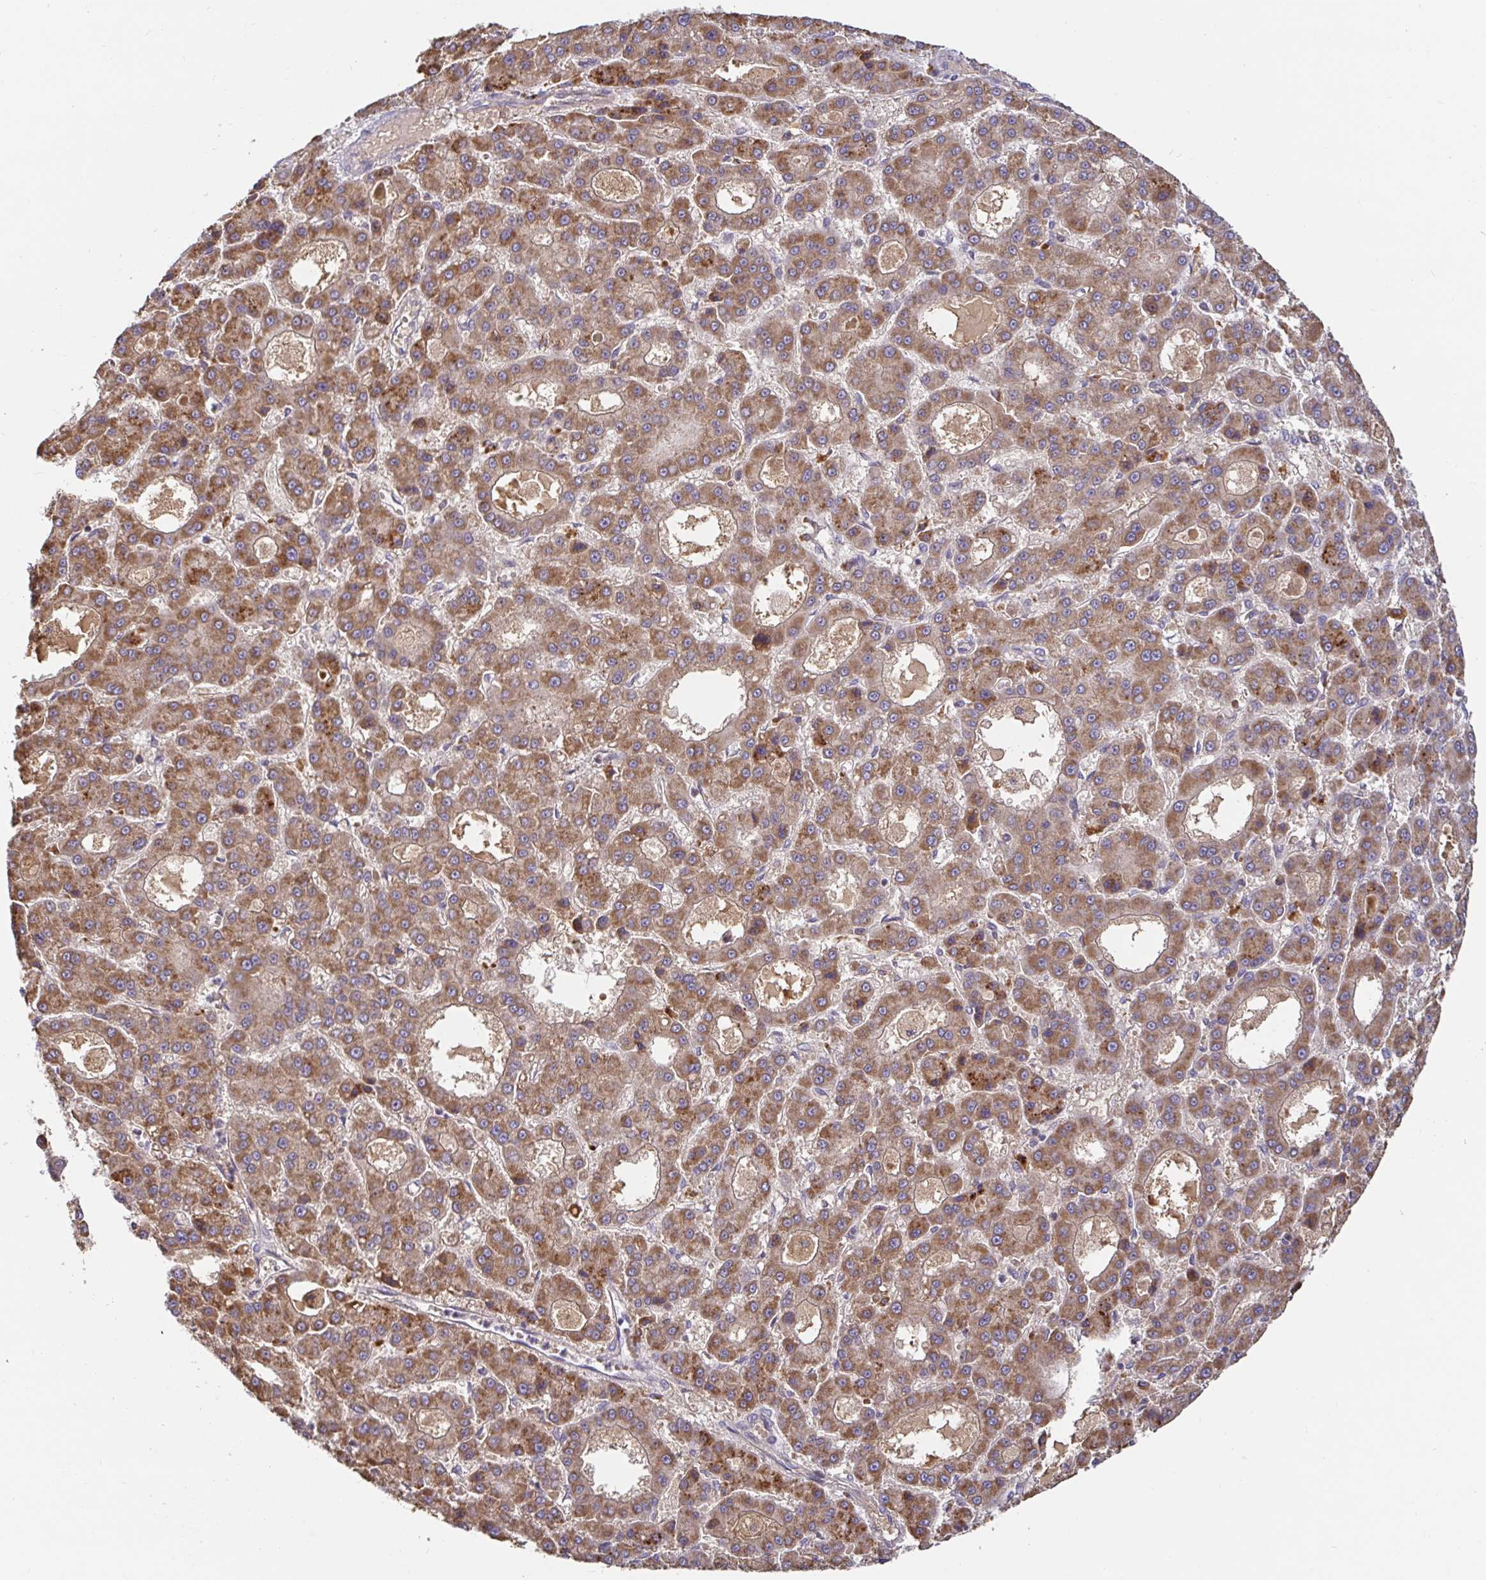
{"staining": {"intensity": "moderate", "quantity": ">75%", "location": "cytoplasmic/membranous"}, "tissue": "liver cancer", "cell_type": "Tumor cells", "image_type": "cancer", "snomed": [{"axis": "morphology", "description": "Carcinoma, Hepatocellular, NOS"}, {"axis": "topography", "description": "Liver"}], "caption": "Liver cancer (hepatocellular carcinoma) stained with immunohistochemistry (IHC) exhibits moderate cytoplasmic/membranous positivity in approximately >75% of tumor cells. (IHC, brightfield microscopy, high magnification).", "gene": "LARP1", "patient": {"sex": "male", "age": 70}}